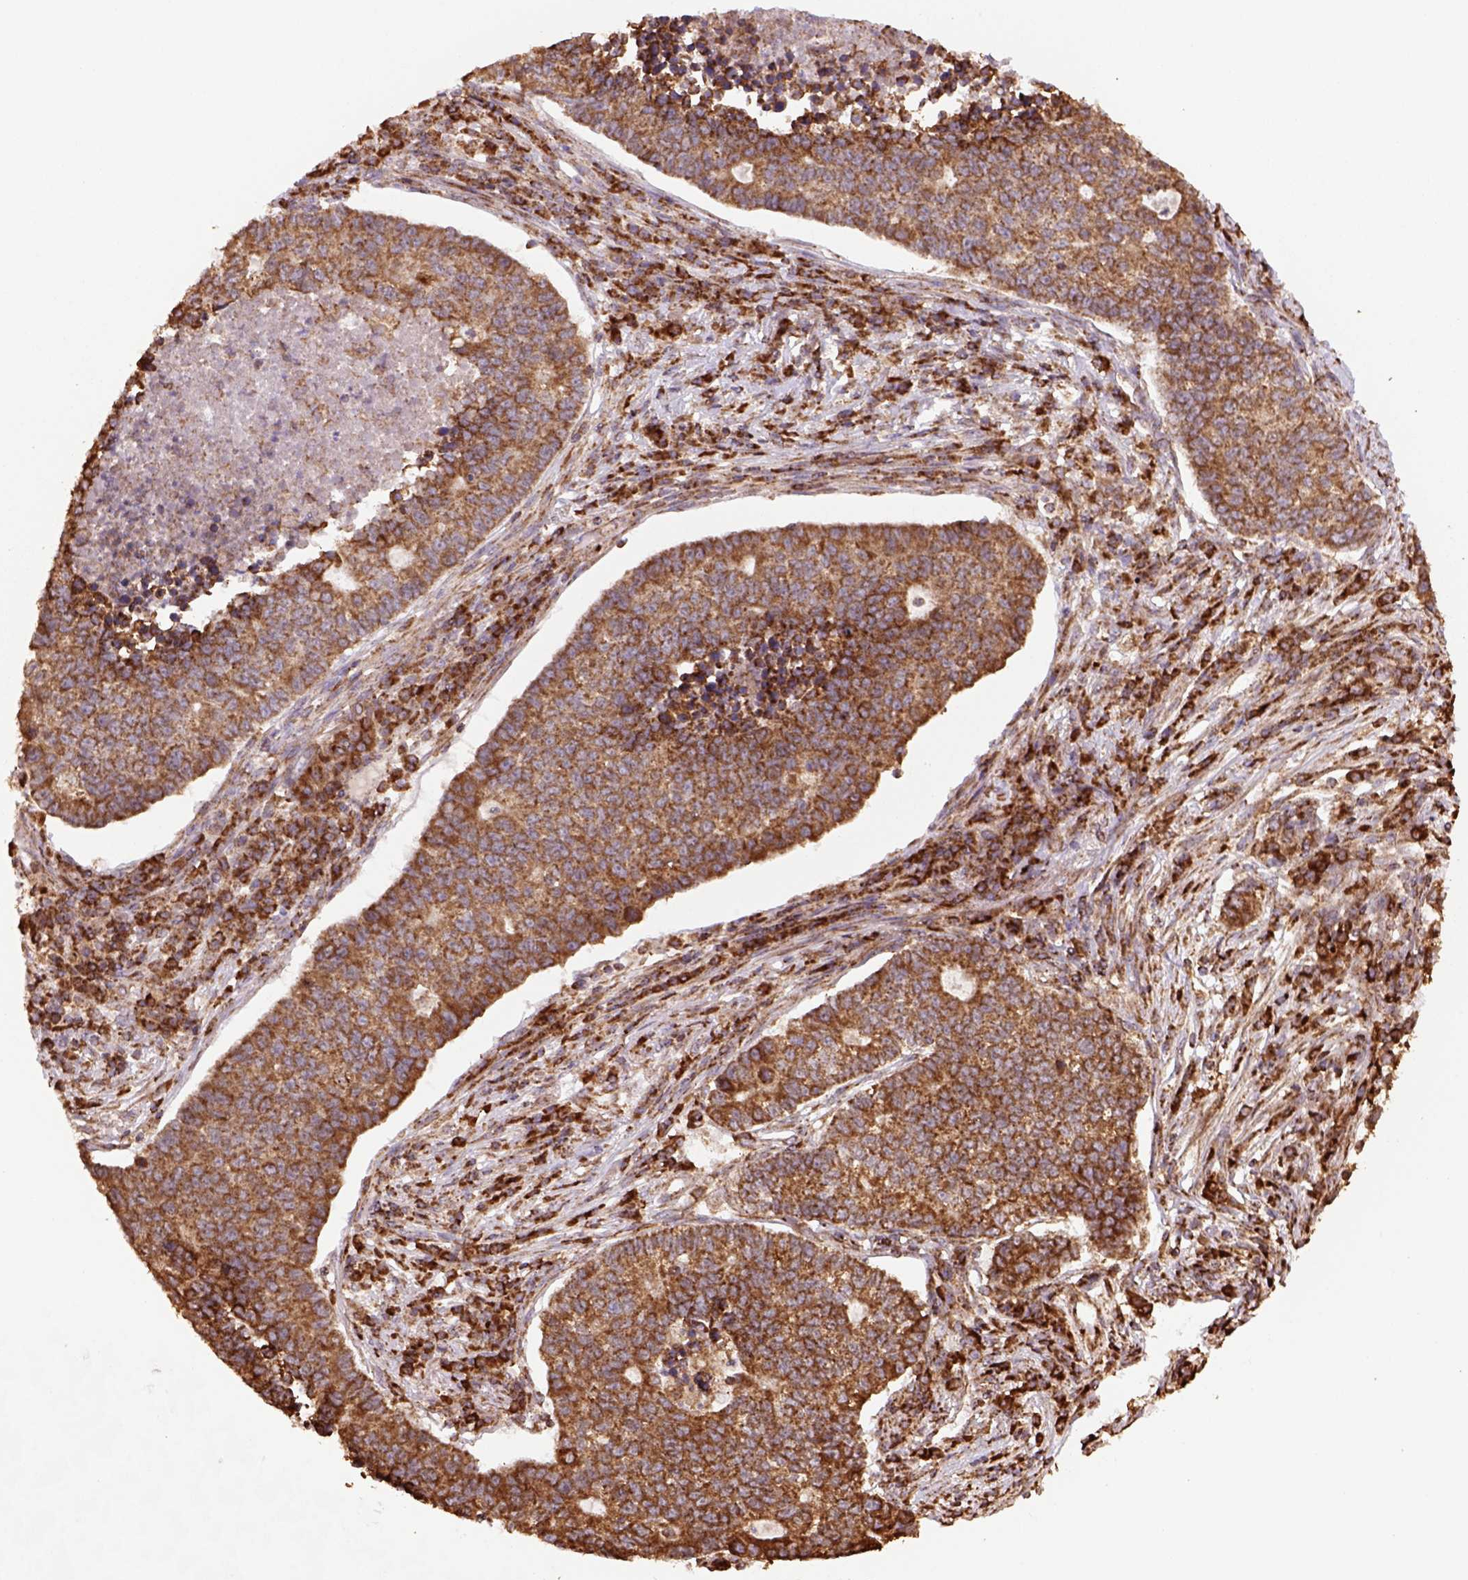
{"staining": {"intensity": "strong", "quantity": ">75%", "location": "cytoplasmic/membranous"}, "tissue": "lung cancer", "cell_type": "Tumor cells", "image_type": "cancer", "snomed": [{"axis": "morphology", "description": "Adenocarcinoma, NOS"}, {"axis": "topography", "description": "Lung"}], "caption": "The histopathology image shows a brown stain indicating the presence of a protein in the cytoplasmic/membranous of tumor cells in lung adenocarcinoma.", "gene": "MAPK8IP3", "patient": {"sex": "male", "age": 57}}